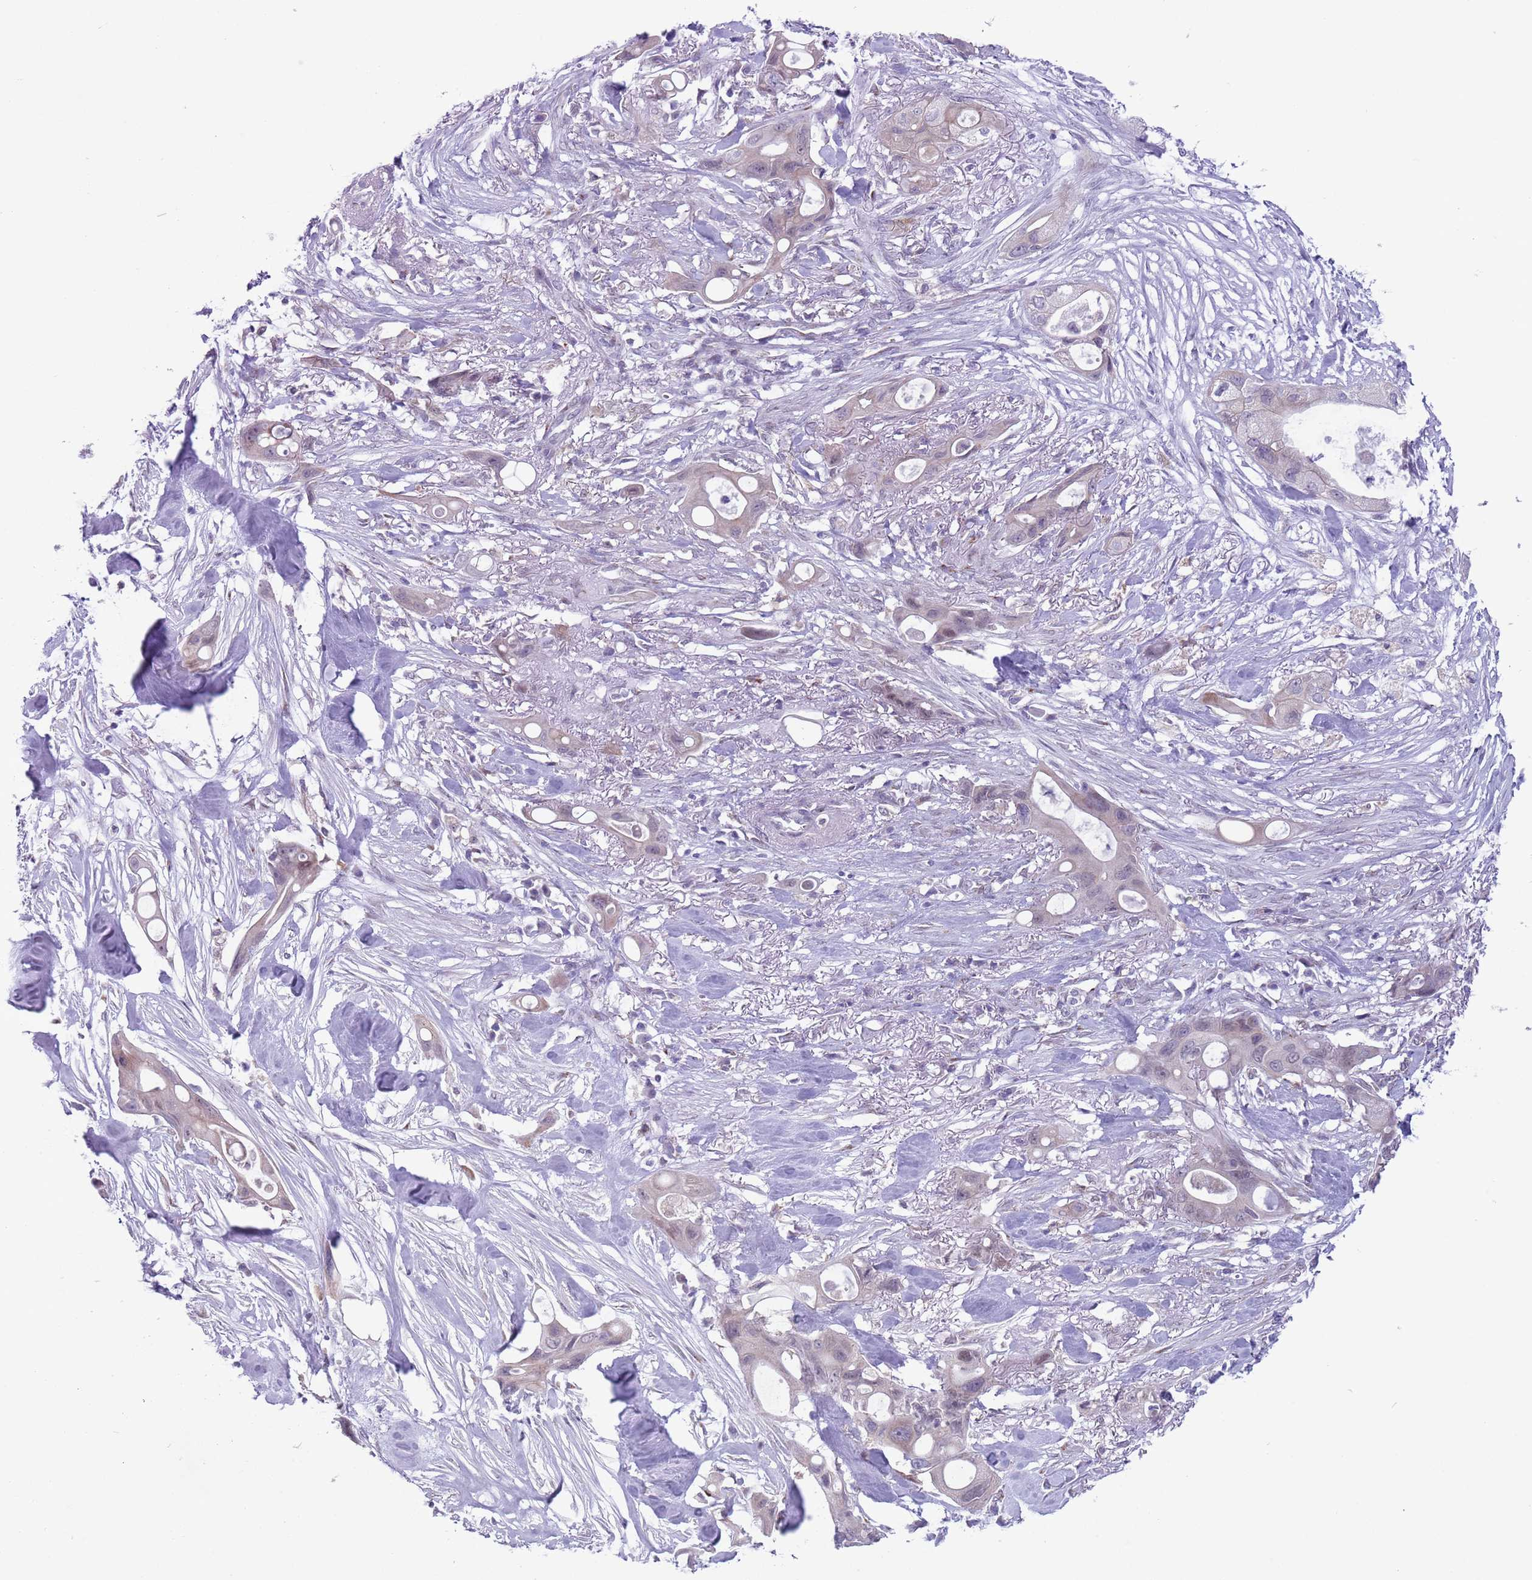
{"staining": {"intensity": "negative", "quantity": "none", "location": "none"}, "tissue": "ovarian cancer", "cell_type": "Tumor cells", "image_type": "cancer", "snomed": [{"axis": "morphology", "description": "Cystadenocarcinoma, mucinous, NOS"}, {"axis": "topography", "description": "Ovary"}], "caption": "Immunohistochemistry histopathology image of ovarian cancer stained for a protein (brown), which demonstrates no expression in tumor cells.", "gene": "ZNF576", "patient": {"sex": "female", "age": 70}}